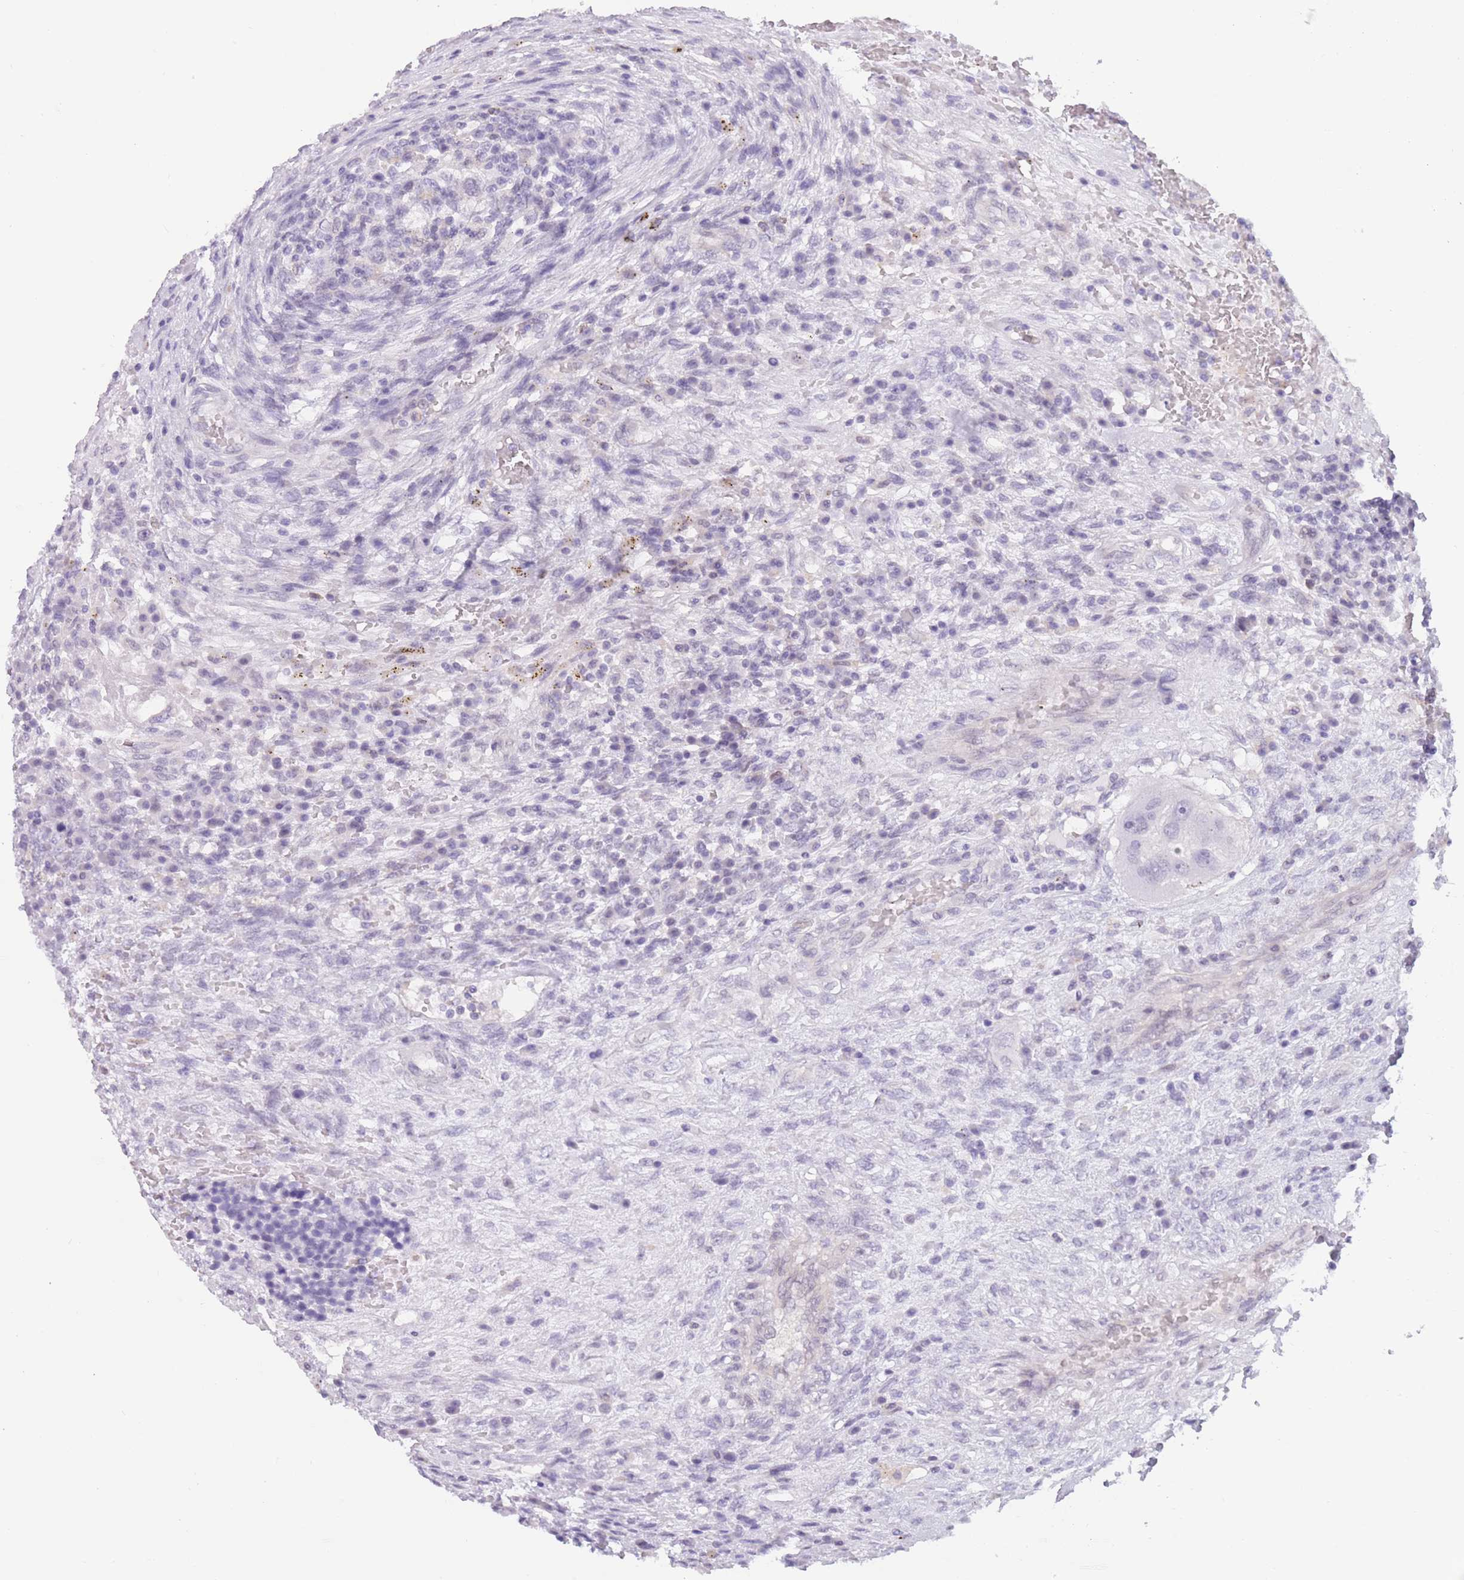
{"staining": {"intensity": "negative", "quantity": "none", "location": "none"}, "tissue": "testis cancer", "cell_type": "Tumor cells", "image_type": "cancer", "snomed": [{"axis": "morphology", "description": "Carcinoma, Embryonal, NOS"}, {"axis": "topography", "description": "Testis"}], "caption": "IHC photomicrograph of neoplastic tissue: testis cancer (embryonal carcinoma) stained with DAB exhibits no significant protein expression in tumor cells.", "gene": "PODXL", "patient": {"sex": "male", "age": 26}}